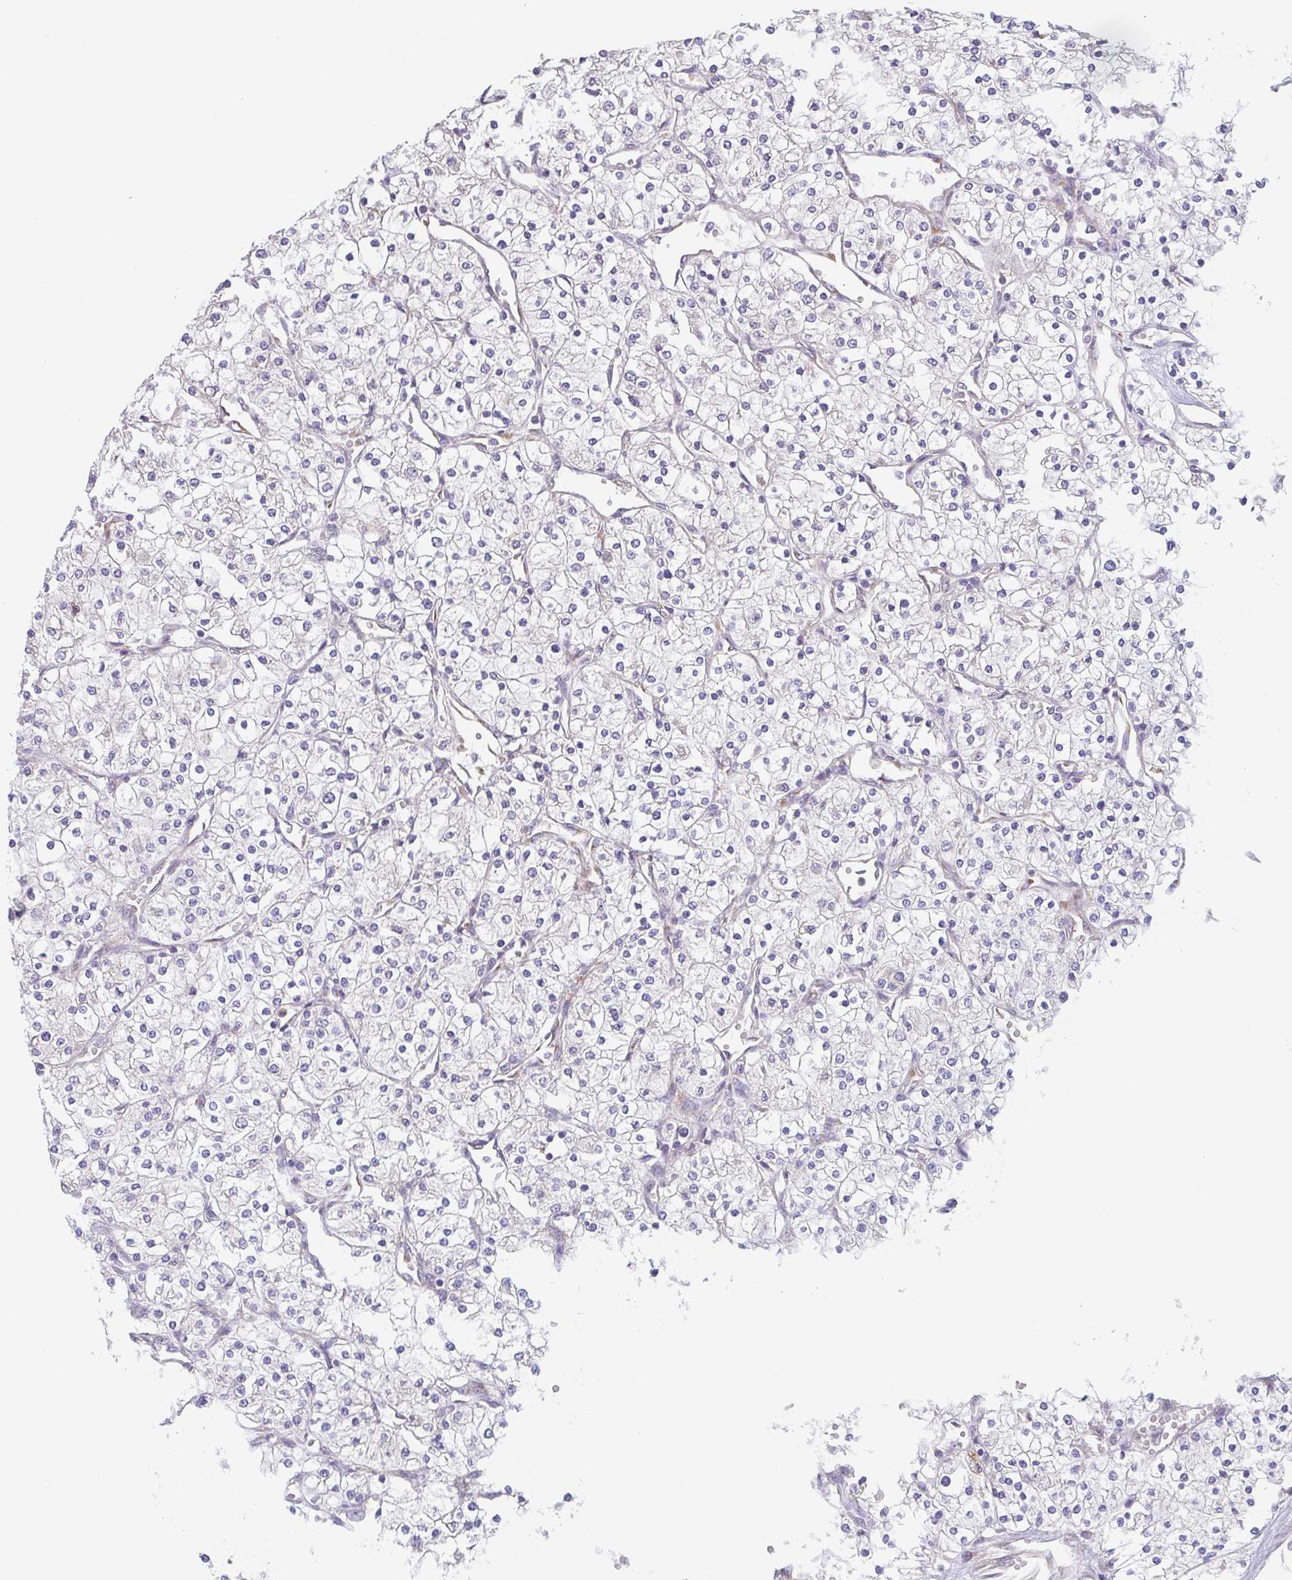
{"staining": {"intensity": "negative", "quantity": "none", "location": "none"}, "tissue": "renal cancer", "cell_type": "Tumor cells", "image_type": "cancer", "snomed": [{"axis": "morphology", "description": "Adenocarcinoma, NOS"}, {"axis": "topography", "description": "Kidney"}], "caption": "This is an immunohistochemistry (IHC) photomicrograph of adenocarcinoma (renal). There is no staining in tumor cells.", "gene": "TSPAN31", "patient": {"sex": "male", "age": 80}}